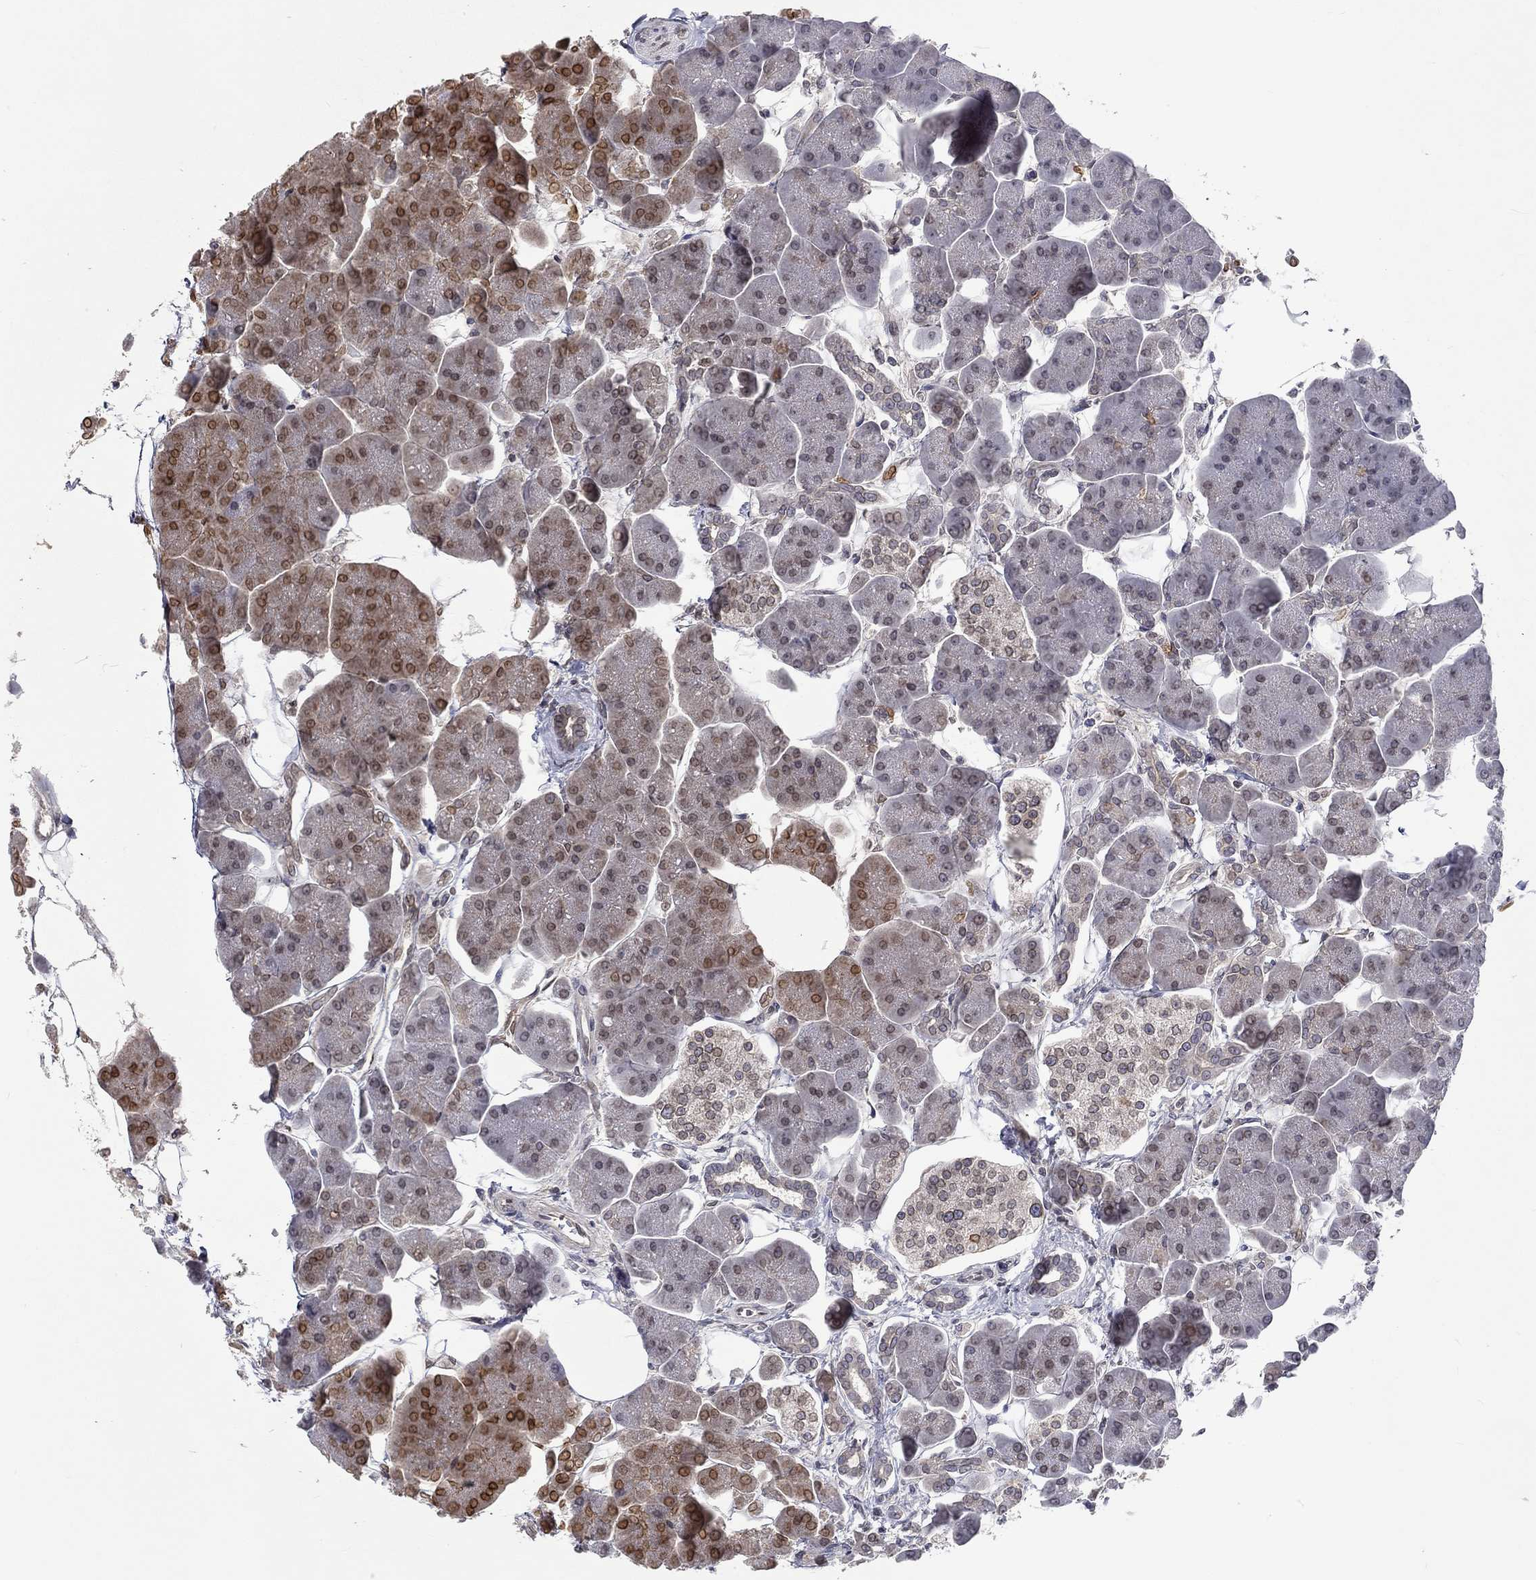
{"staining": {"intensity": "strong", "quantity": "<25%", "location": "cytoplasmic/membranous,nuclear"}, "tissue": "pancreas", "cell_type": "Exocrine glandular cells", "image_type": "normal", "snomed": [{"axis": "morphology", "description": "Normal tissue, NOS"}, {"axis": "topography", "description": "Adipose tissue"}, {"axis": "topography", "description": "Pancreas"}, {"axis": "topography", "description": "Peripheral nerve tissue"}], "caption": "High-power microscopy captured an immunohistochemistry (IHC) image of unremarkable pancreas, revealing strong cytoplasmic/membranous,nuclear staining in about <25% of exocrine glandular cells. (IHC, brightfield microscopy, high magnification).", "gene": "CETN3", "patient": {"sex": "female", "age": 58}}